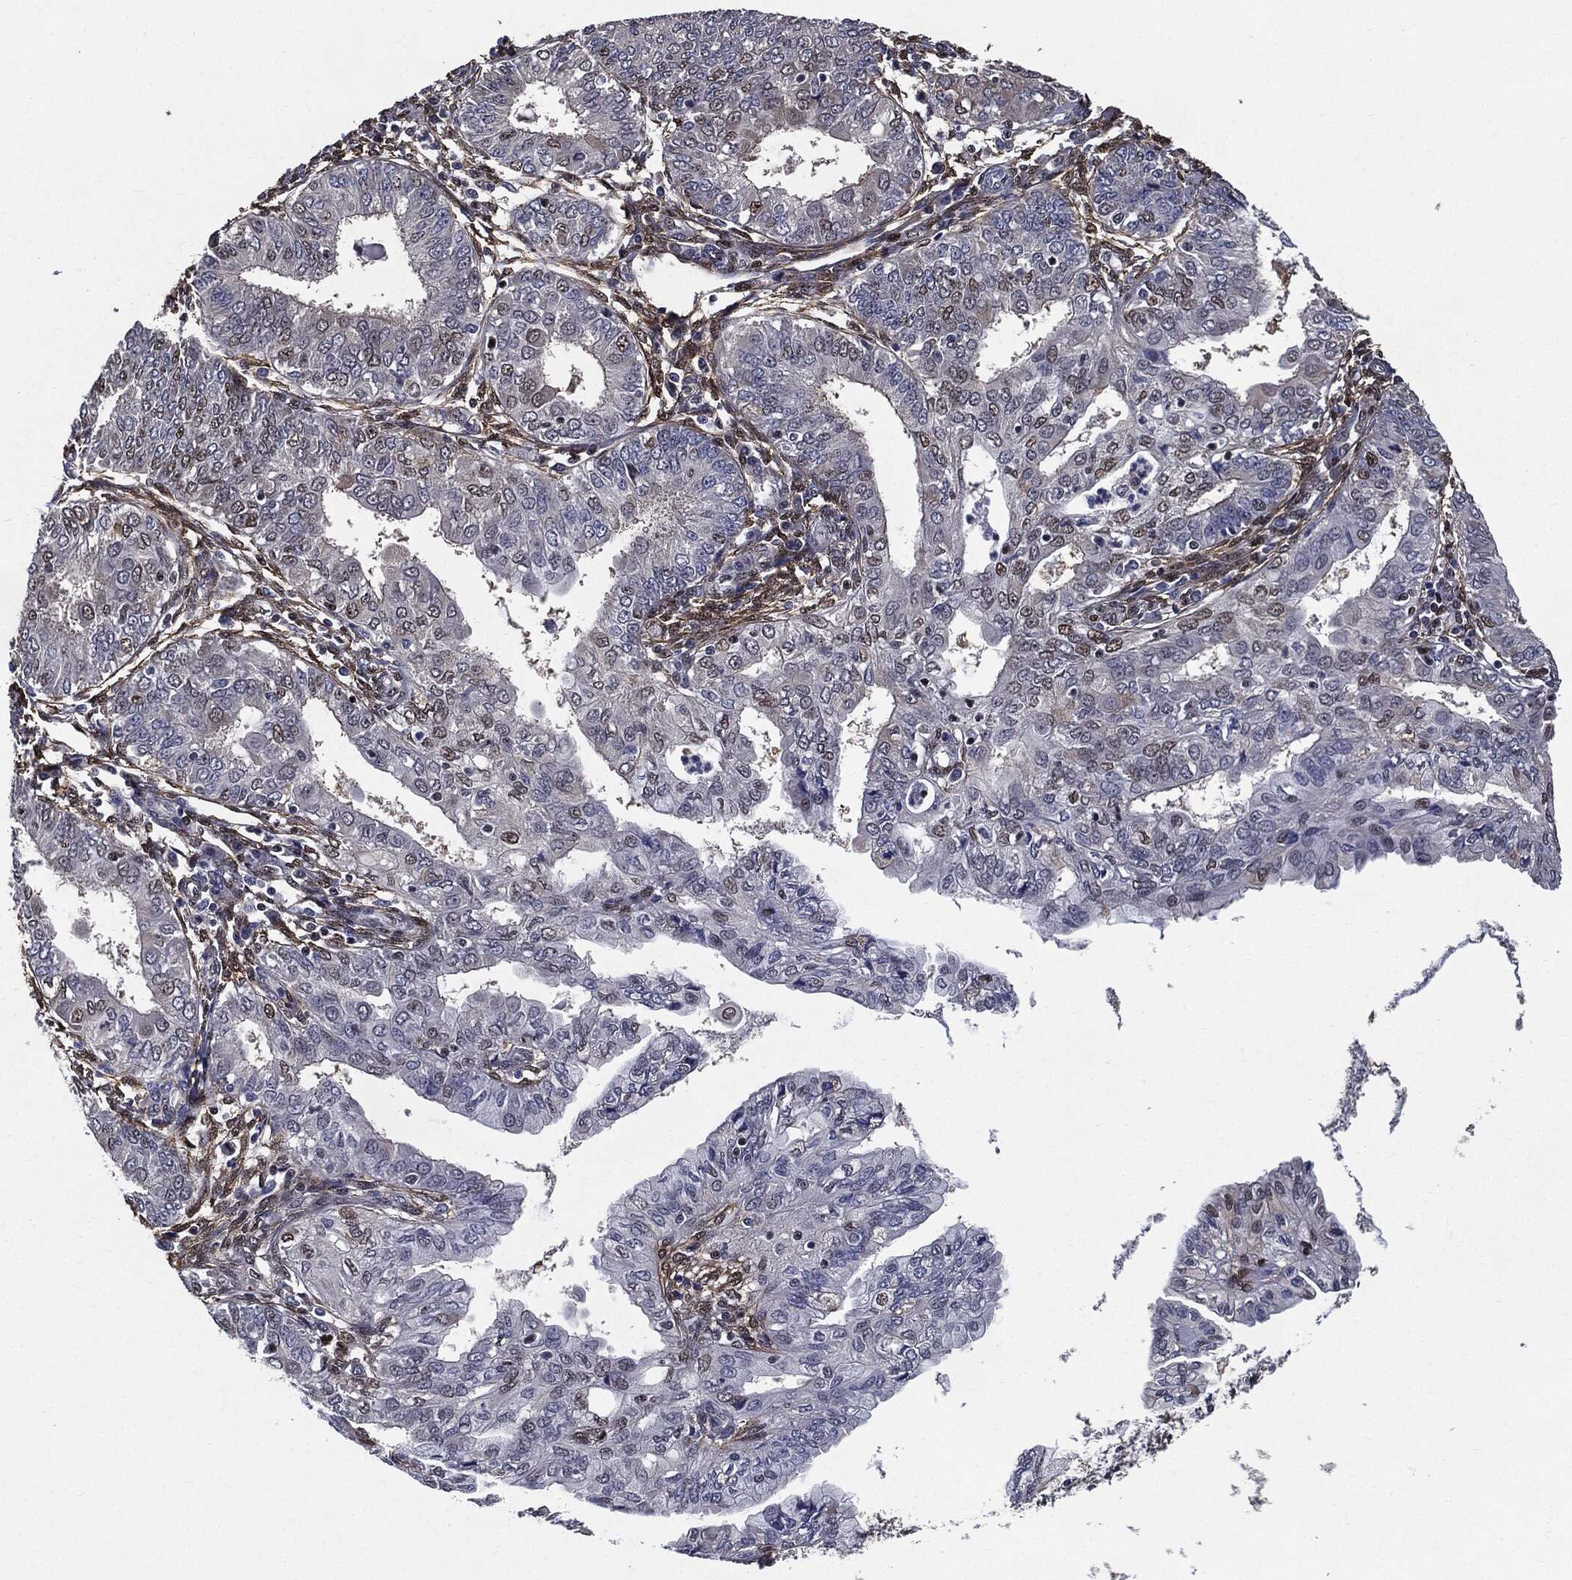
{"staining": {"intensity": "negative", "quantity": "none", "location": "none"}, "tissue": "endometrial cancer", "cell_type": "Tumor cells", "image_type": "cancer", "snomed": [{"axis": "morphology", "description": "Adenocarcinoma, NOS"}, {"axis": "topography", "description": "Endometrium"}], "caption": "This is a histopathology image of IHC staining of endometrial cancer, which shows no expression in tumor cells. (DAB (3,3'-diaminobenzidine) immunohistochemistry (IHC) visualized using brightfield microscopy, high magnification).", "gene": "JUN", "patient": {"sex": "female", "age": 68}}